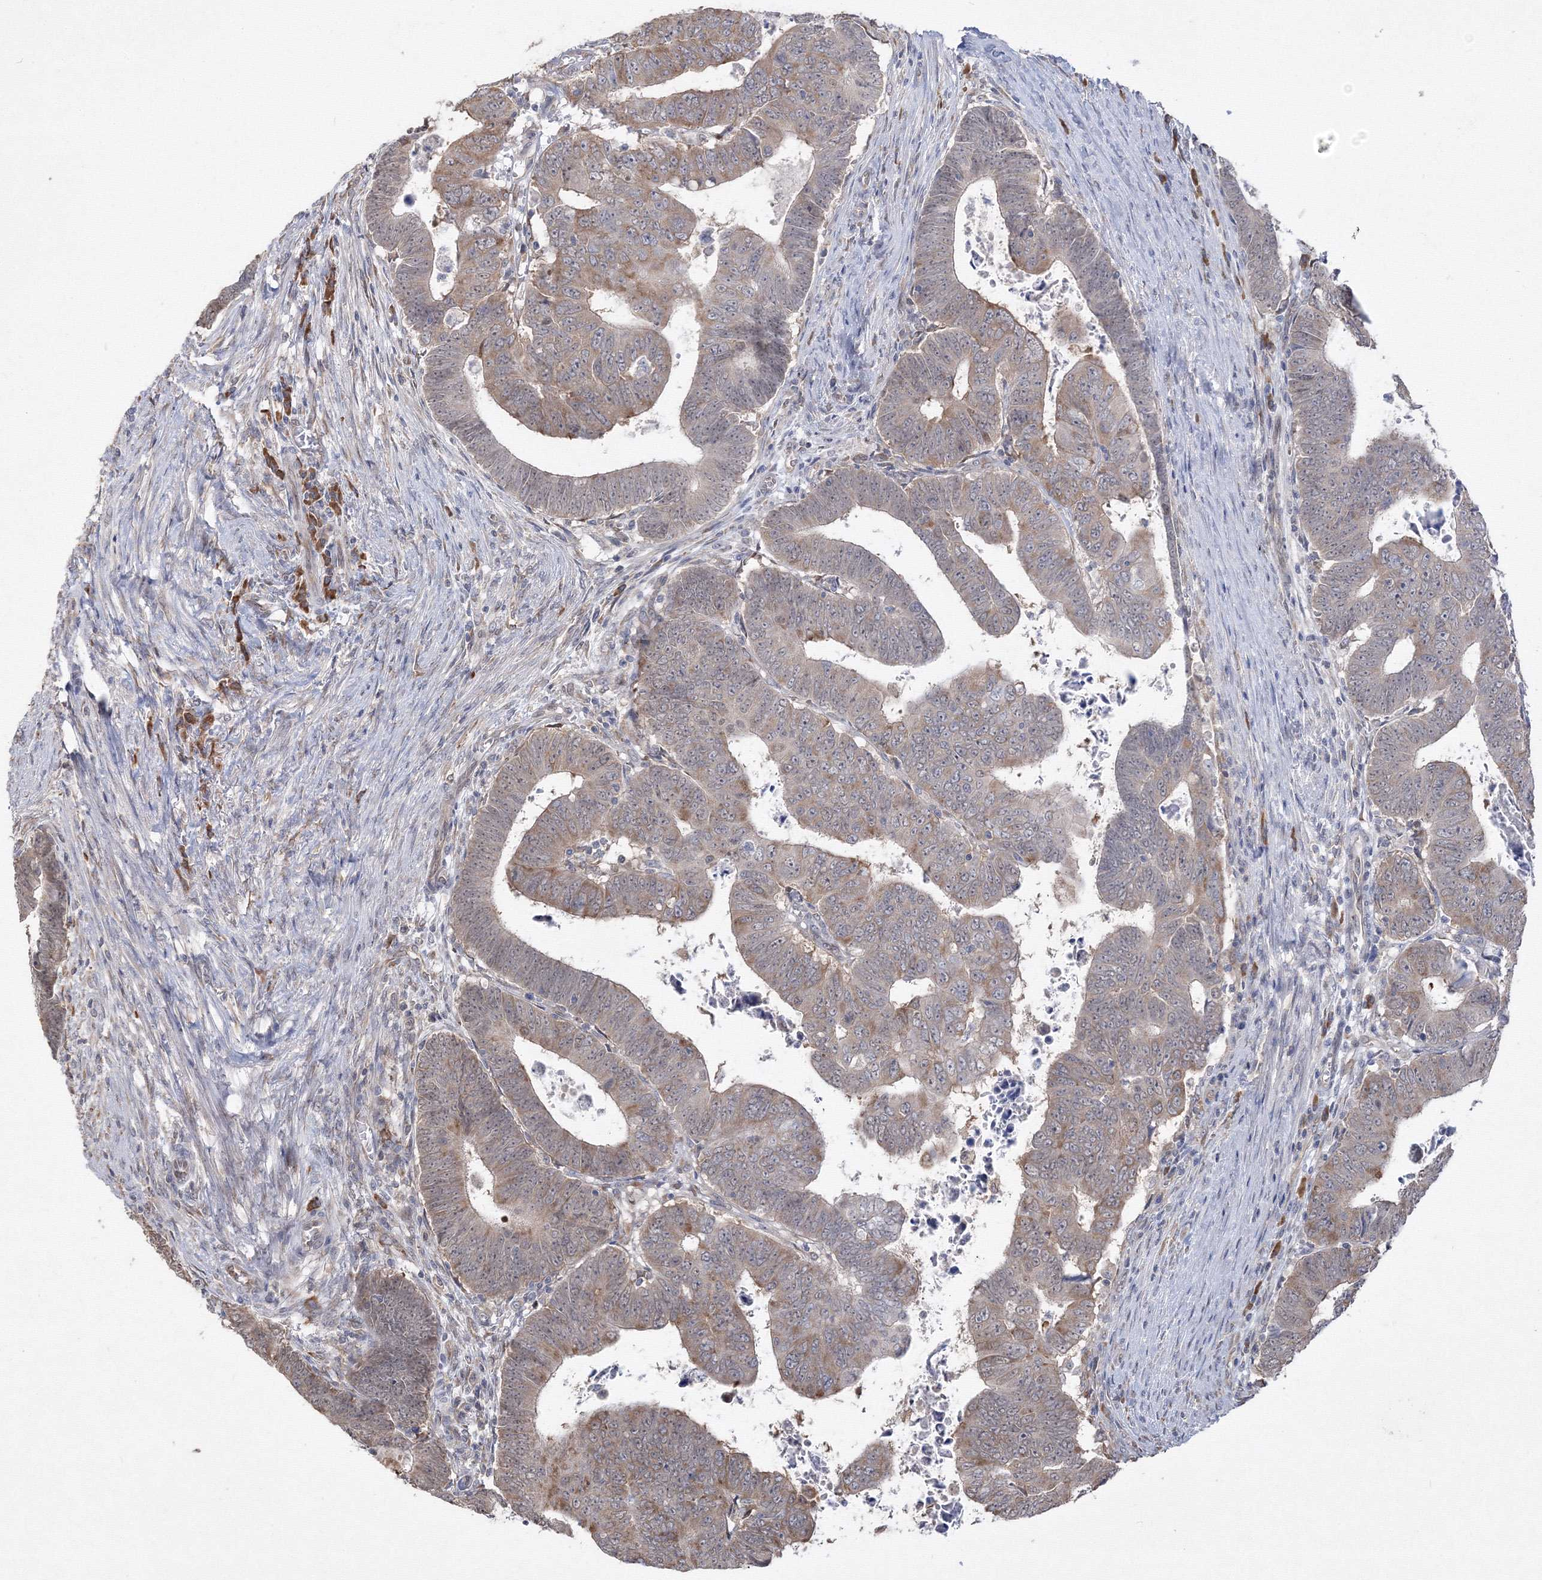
{"staining": {"intensity": "moderate", "quantity": "25%-75%", "location": "cytoplasmic/membranous"}, "tissue": "colorectal cancer", "cell_type": "Tumor cells", "image_type": "cancer", "snomed": [{"axis": "morphology", "description": "Normal tissue, NOS"}, {"axis": "morphology", "description": "Adenocarcinoma, NOS"}, {"axis": "topography", "description": "Rectum"}], "caption": "Immunohistochemical staining of colorectal cancer (adenocarcinoma) exhibits medium levels of moderate cytoplasmic/membranous protein expression in about 25%-75% of tumor cells.", "gene": "FBXL8", "patient": {"sex": "female", "age": 65}}